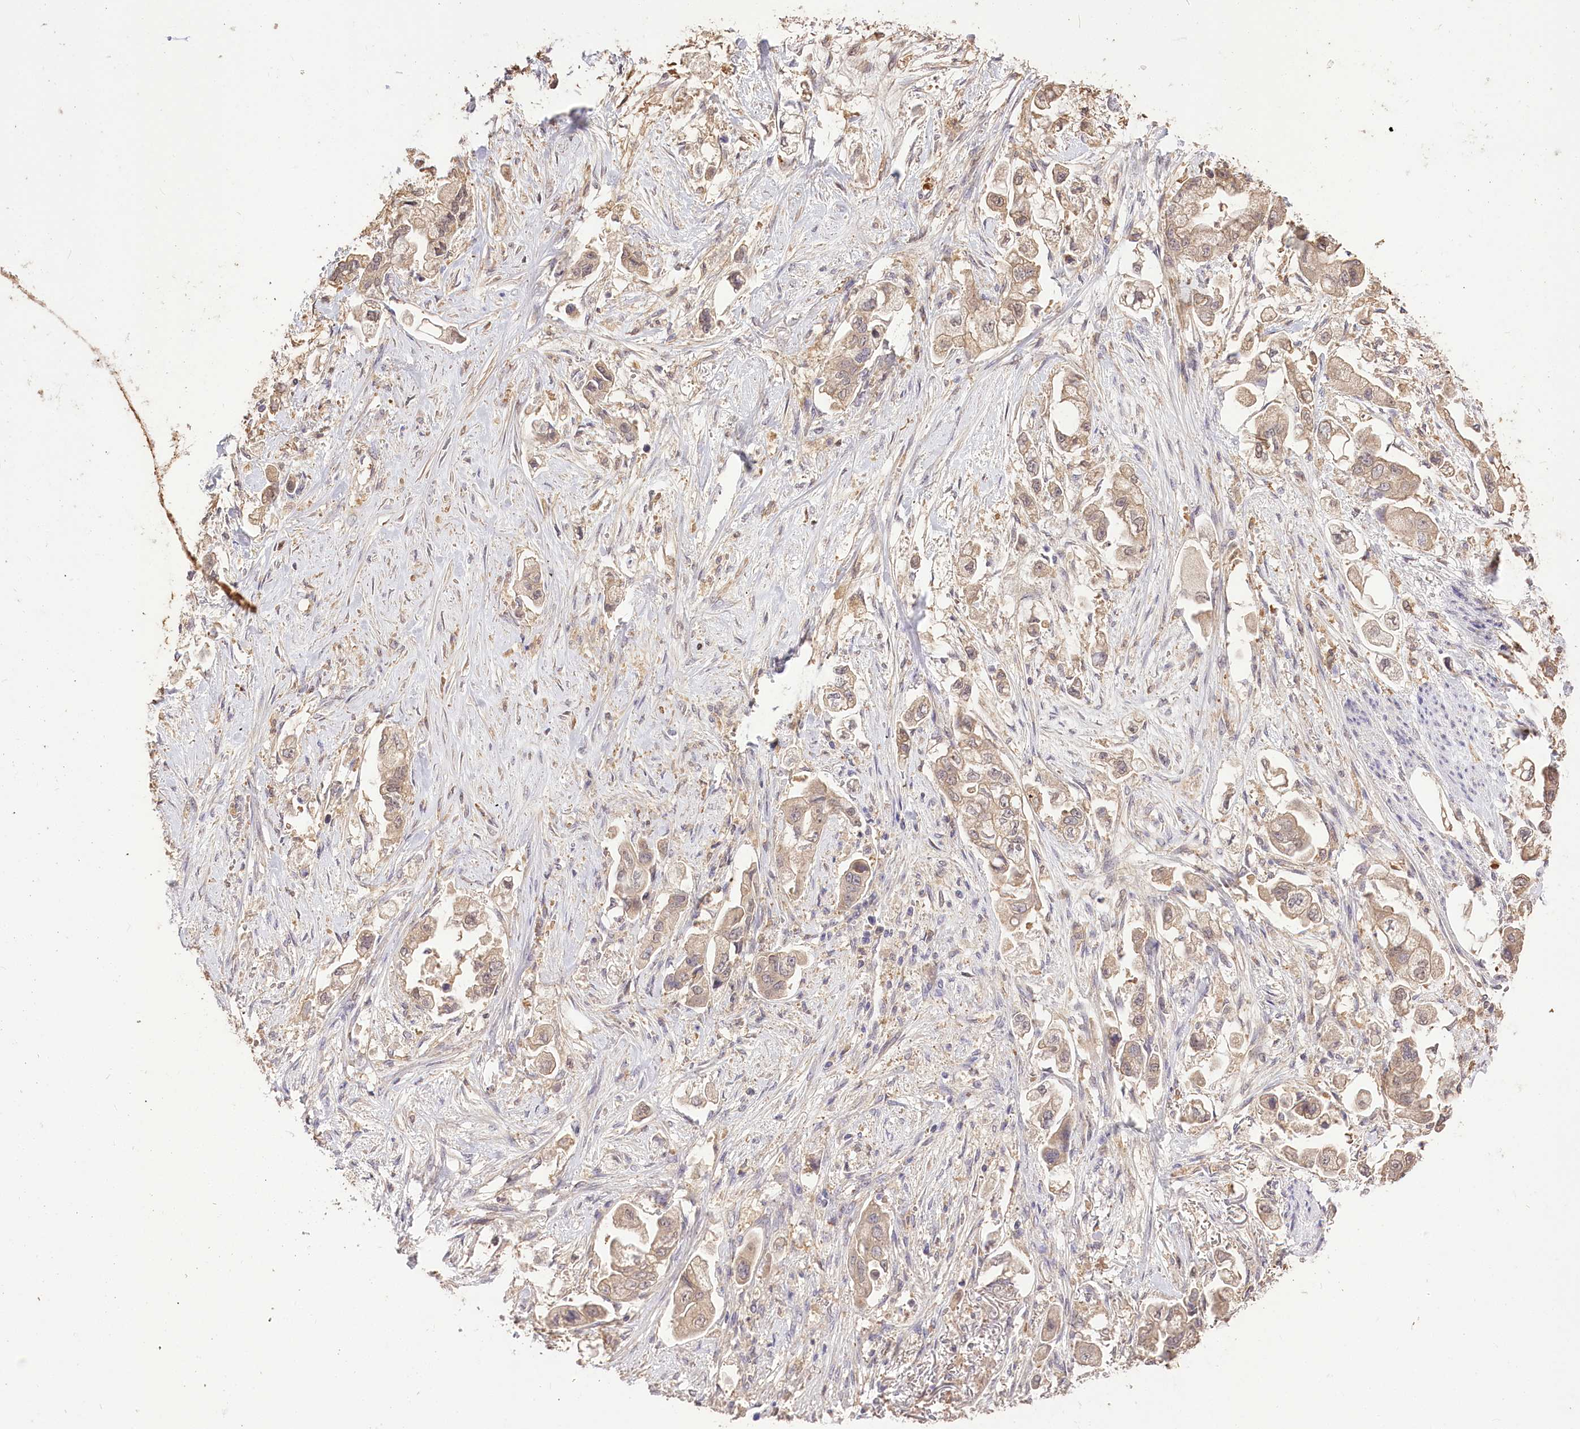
{"staining": {"intensity": "weak", "quantity": ">75%", "location": "cytoplasmic/membranous"}, "tissue": "stomach cancer", "cell_type": "Tumor cells", "image_type": "cancer", "snomed": [{"axis": "morphology", "description": "Adenocarcinoma, NOS"}, {"axis": "topography", "description": "Stomach"}], "caption": "Protein expression analysis of human stomach cancer (adenocarcinoma) reveals weak cytoplasmic/membranous positivity in about >75% of tumor cells. (DAB (3,3'-diaminobenzidine) IHC with brightfield microscopy, high magnification).", "gene": "R3HDM2", "patient": {"sex": "male", "age": 62}}